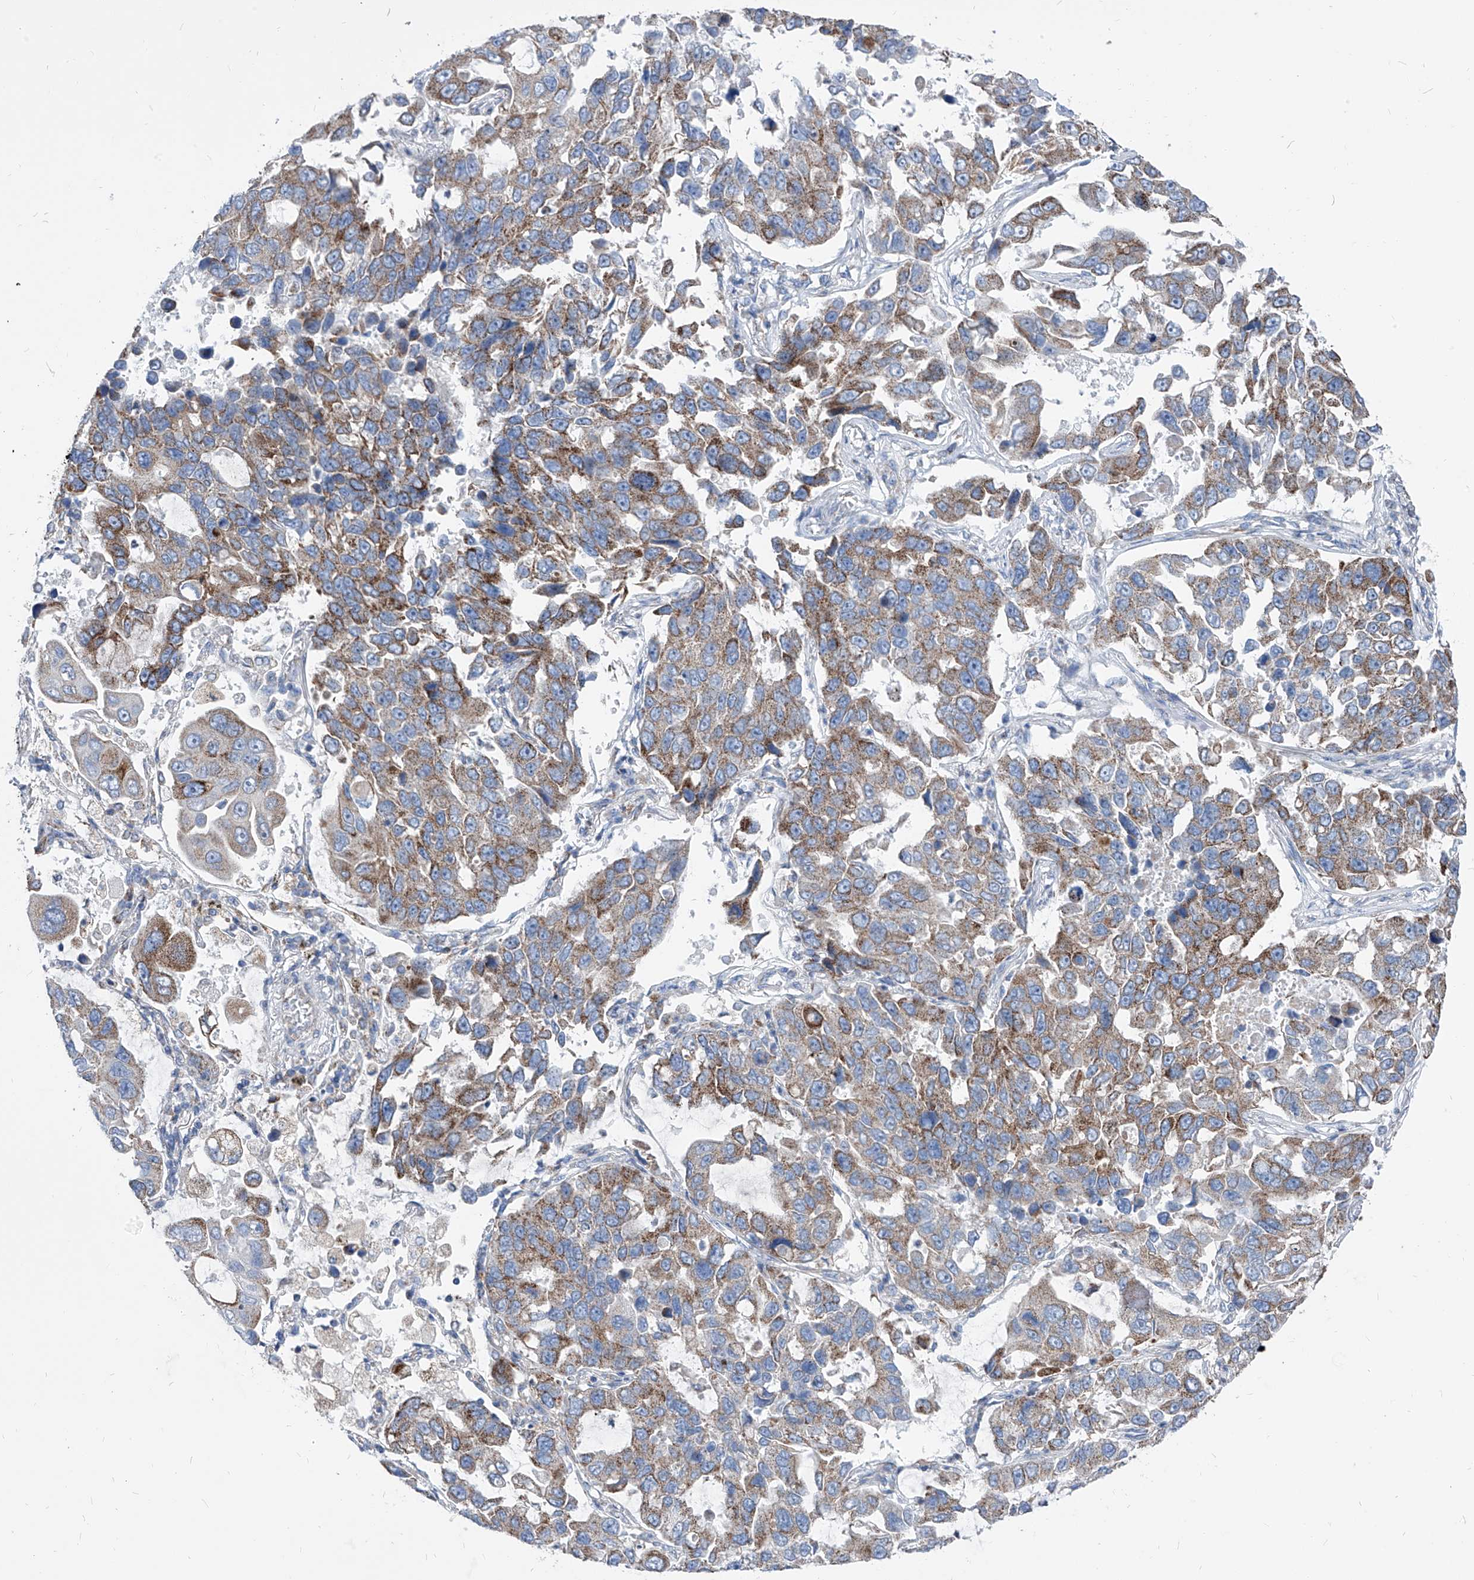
{"staining": {"intensity": "moderate", "quantity": "25%-75%", "location": "cytoplasmic/membranous"}, "tissue": "lung cancer", "cell_type": "Tumor cells", "image_type": "cancer", "snomed": [{"axis": "morphology", "description": "Adenocarcinoma, NOS"}, {"axis": "topography", "description": "Lung"}], "caption": "Protein analysis of lung adenocarcinoma tissue shows moderate cytoplasmic/membranous staining in approximately 25%-75% of tumor cells.", "gene": "AGPS", "patient": {"sex": "male", "age": 64}}